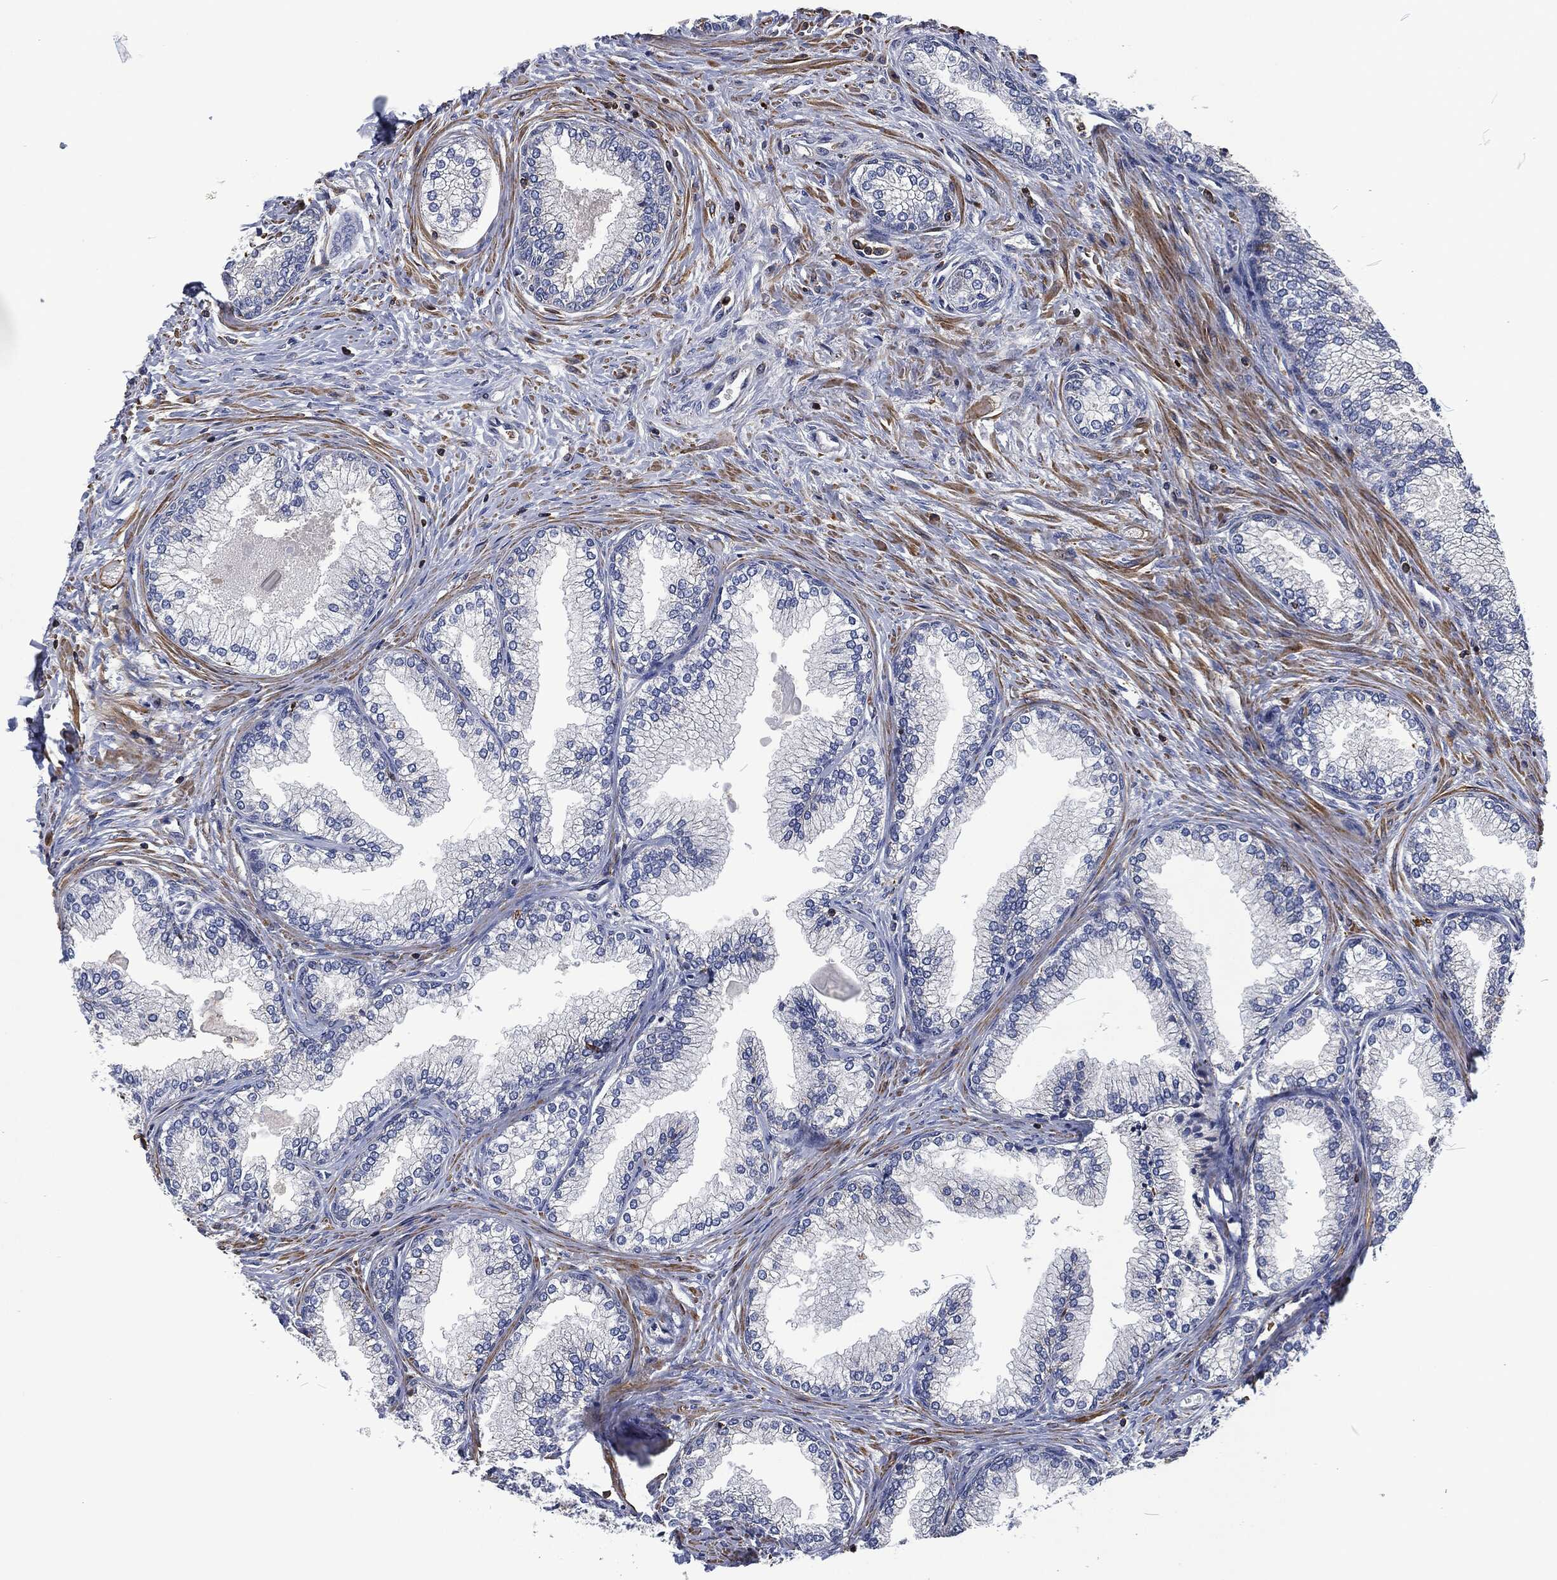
{"staining": {"intensity": "negative", "quantity": "none", "location": "none"}, "tissue": "prostate", "cell_type": "Glandular cells", "image_type": "normal", "snomed": [{"axis": "morphology", "description": "Normal tissue, NOS"}, {"axis": "topography", "description": "Prostate"}], "caption": "Glandular cells are negative for brown protein staining in benign prostate. The staining is performed using DAB brown chromogen with nuclei counter-stained in using hematoxylin.", "gene": "LGALS9", "patient": {"sex": "male", "age": 72}}